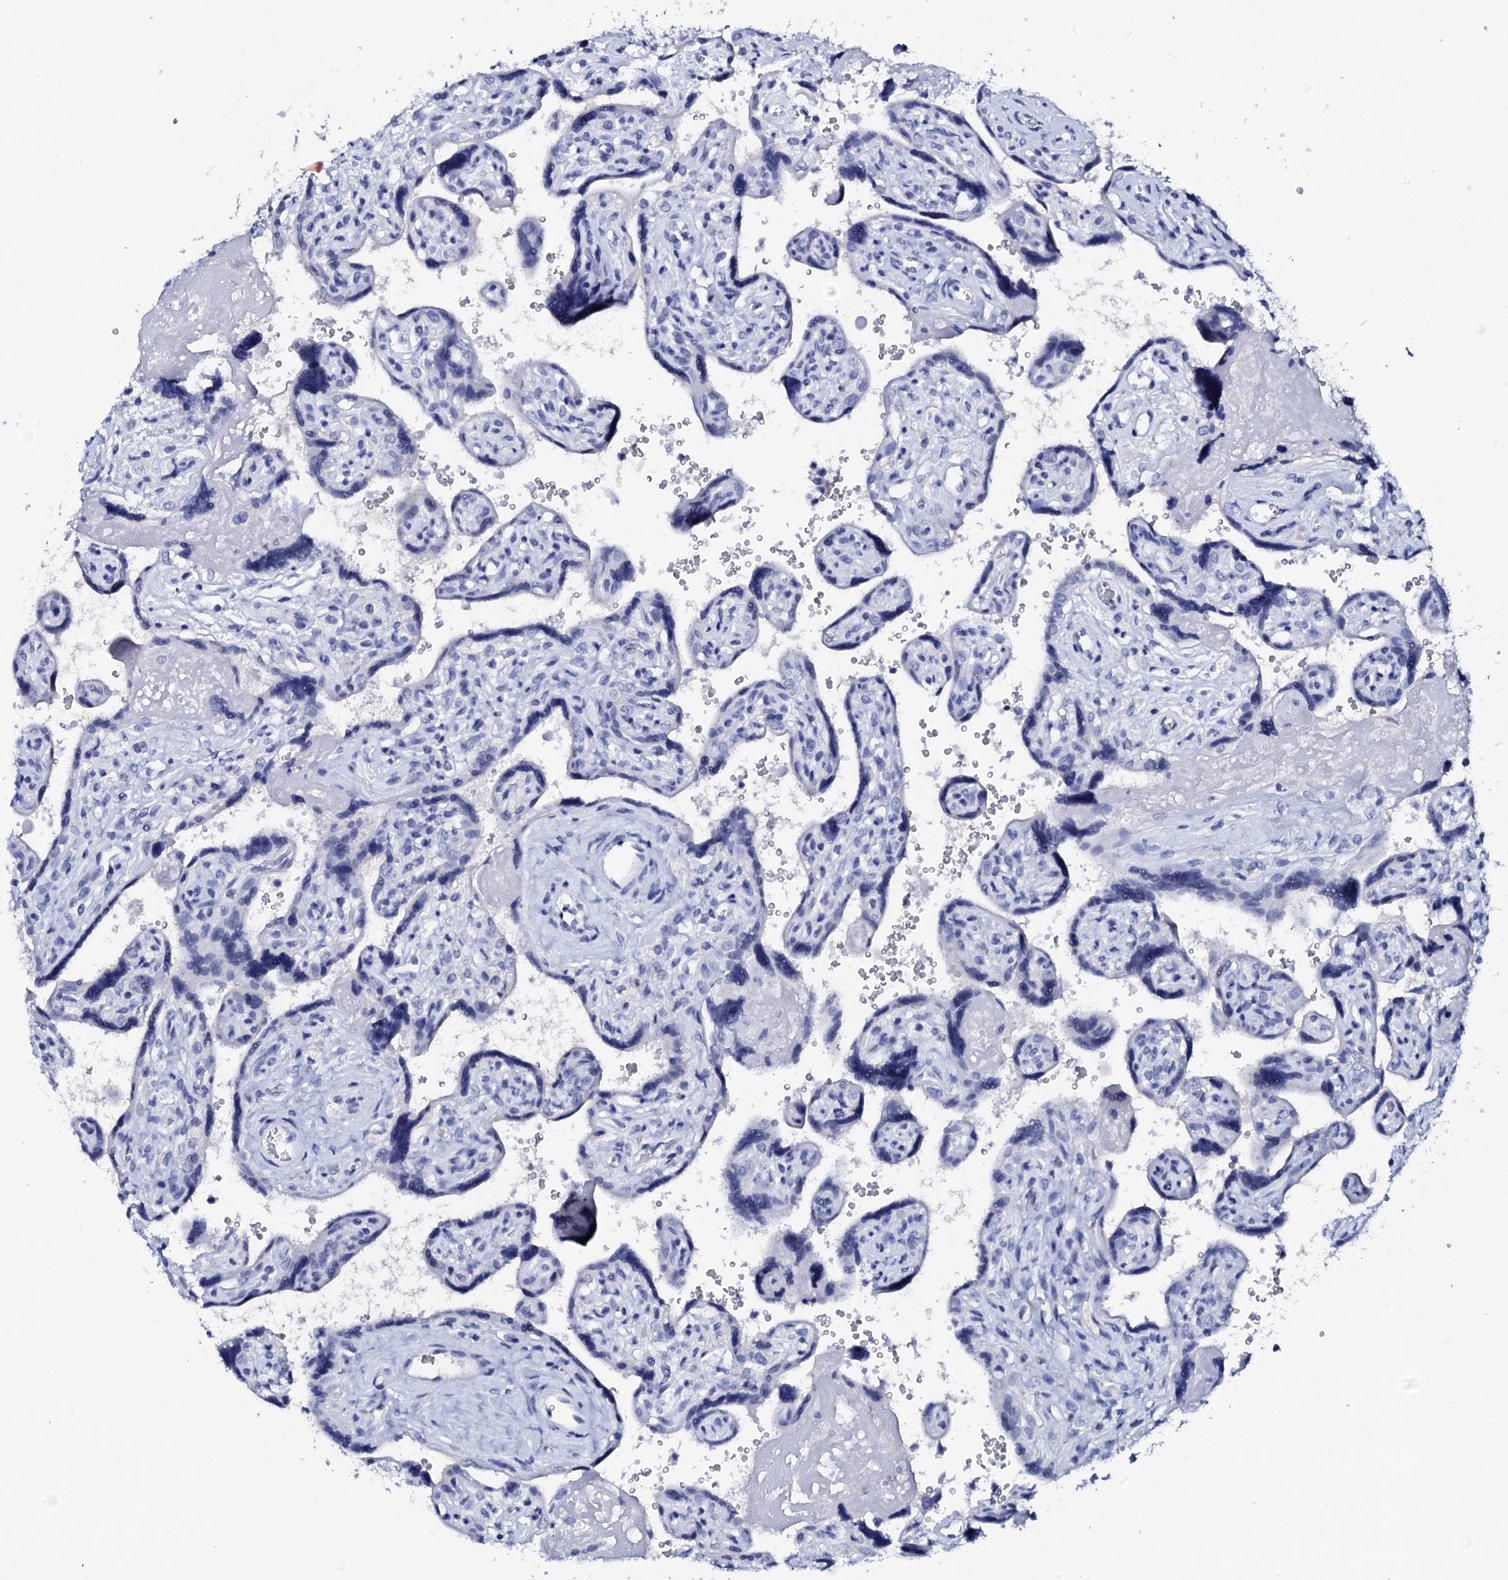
{"staining": {"intensity": "negative", "quantity": "none", "location": "none"}, "tissue": "placenta", "cell_type": "Trophoblastic cells", "image_type": "normal", "snomed": [{"axis": "morphology", "description": "Normal tissue, NOS"}, {"axis": "topography", "description": "Placenta"}], "caption": "Benign placenta was stained to show a protein in brown. There is no significant staining in trophoblastic cells. (IHC, brightfield microscopy, high magnification).", "gene": "FBXL16", "patient": {"sex": "female", "age": 39}}